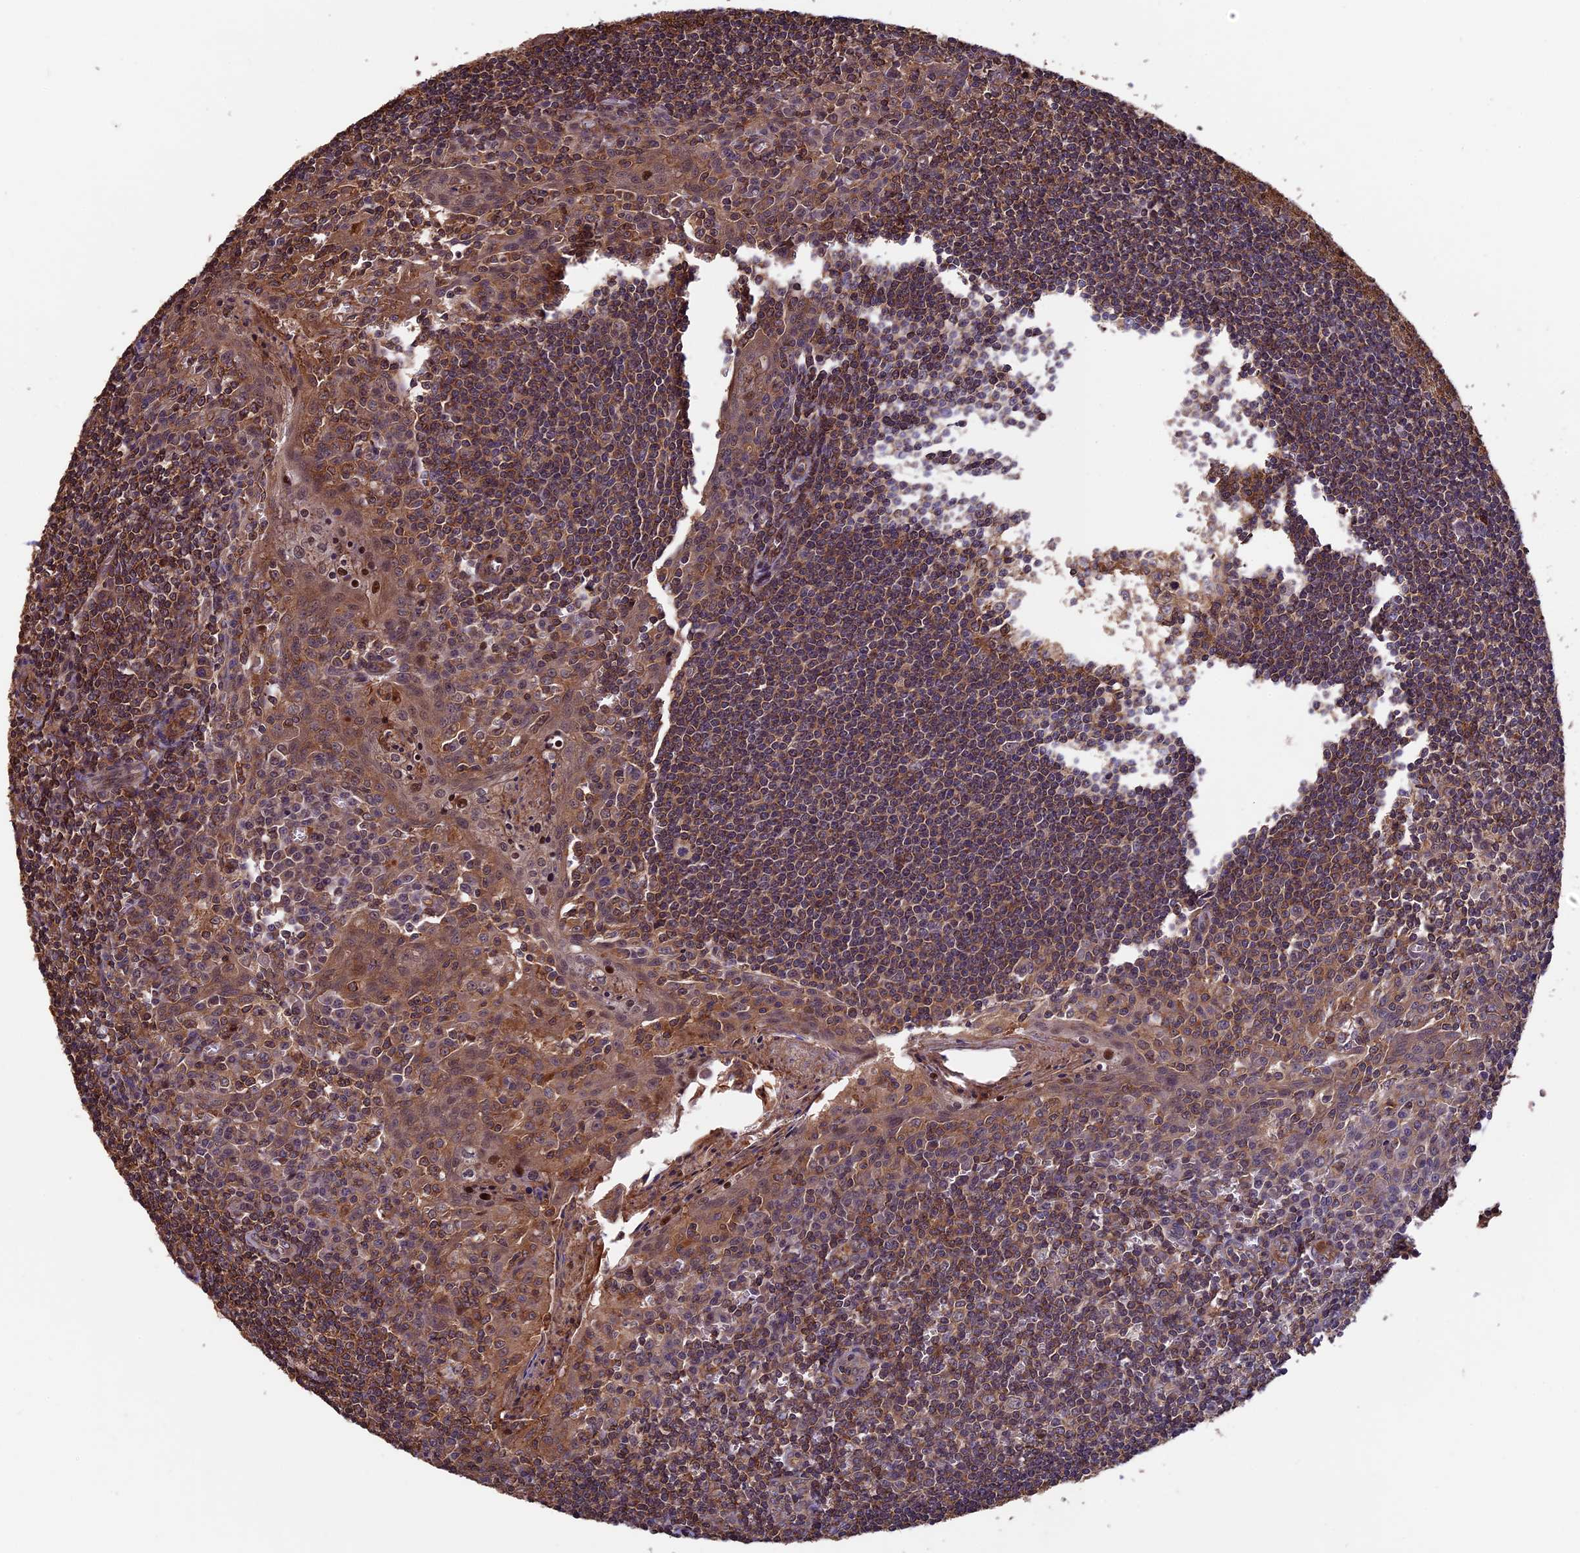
{"staining": {"intensity": "moderate", "quantity": ">75%", "location": "cytoplasmic/membranous"}, "tissue": "tonsil", "cell_type": "Germinal center cells", "image_type": "normal", "snomed": [{"axis": "morphology", "description": "Normal tissue, NOS"}, {"axis": "topography", "description": "Tonsil"}], "caption": "Immunohistochemistry (DAB) staining of benign human tonsil demonstrates moderate cytoplasmic/membranous protein staining in about >75% of germinal center cells. The staining is performed using DAB (3,3'-diaminobenzidine) brown chromogen to label protein expression. The nuclei are counter-stained blue using hematoxylin.", "gene": "PKD2L2", "patient": {"sex": "male", "age": 27}}